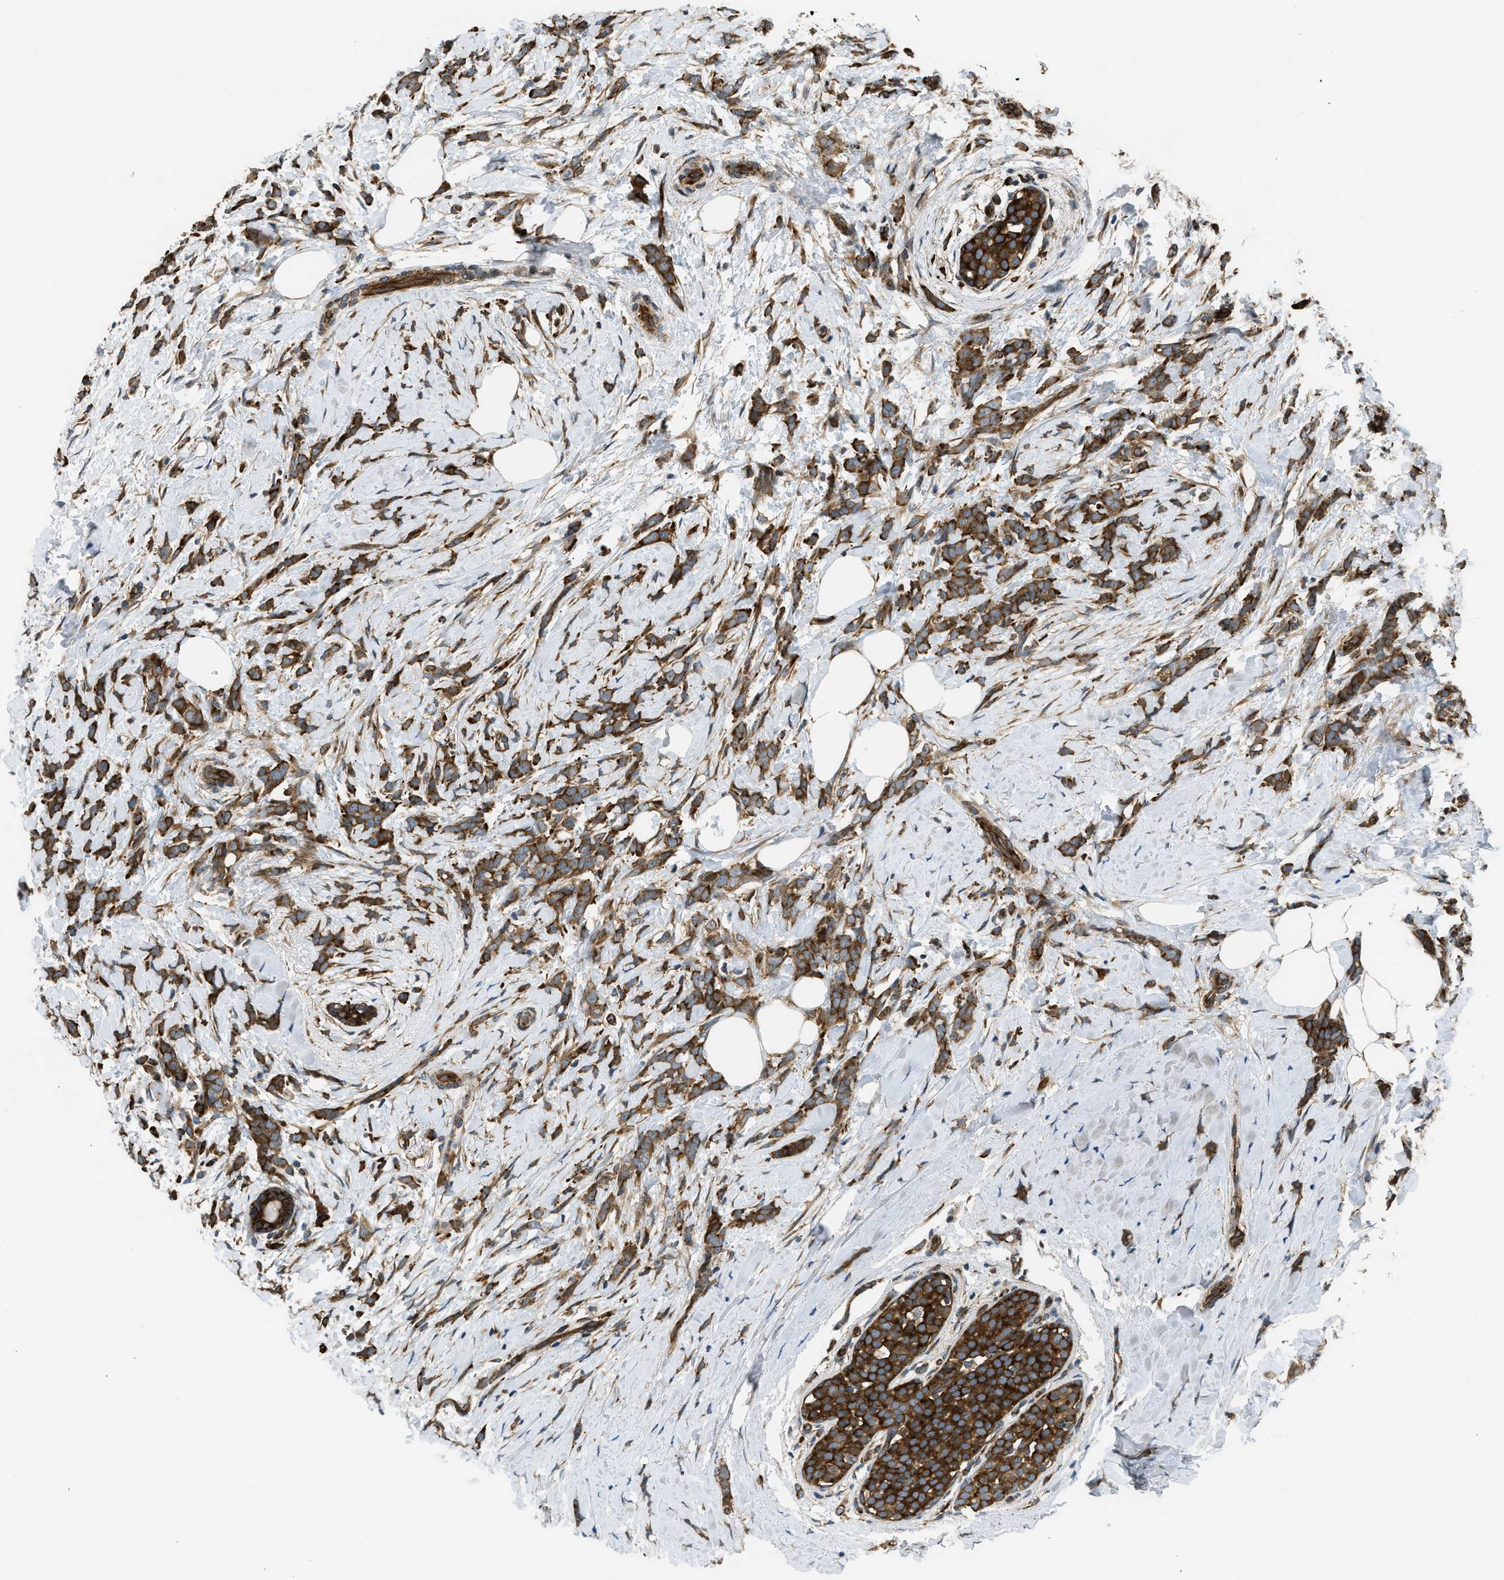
{"staining": {"intensity": "strong", "quantity": ">75%", "location": "cytoplasmic/membranous"}, "tissue": "breast cancer", "cell_type": "Tumor cells", "image_type": "cancer", "snomed": [{"axis": "morphology", "description": "Lobular carcinoma, in situ"}, {"axis": "morphology", "description": "Lobular carcinoma"}, {"axis": "topography", "description": "Breast"}], "caption": "This histopathology image reveals IHC staining of breast cancer (lobular carcinoma in situ), with high strong cytoplasmic/membranous expression in approximately >75% of tumor cells.", "gene": "RASGRF2", "patient": {"sex": "female", "age": 41}}